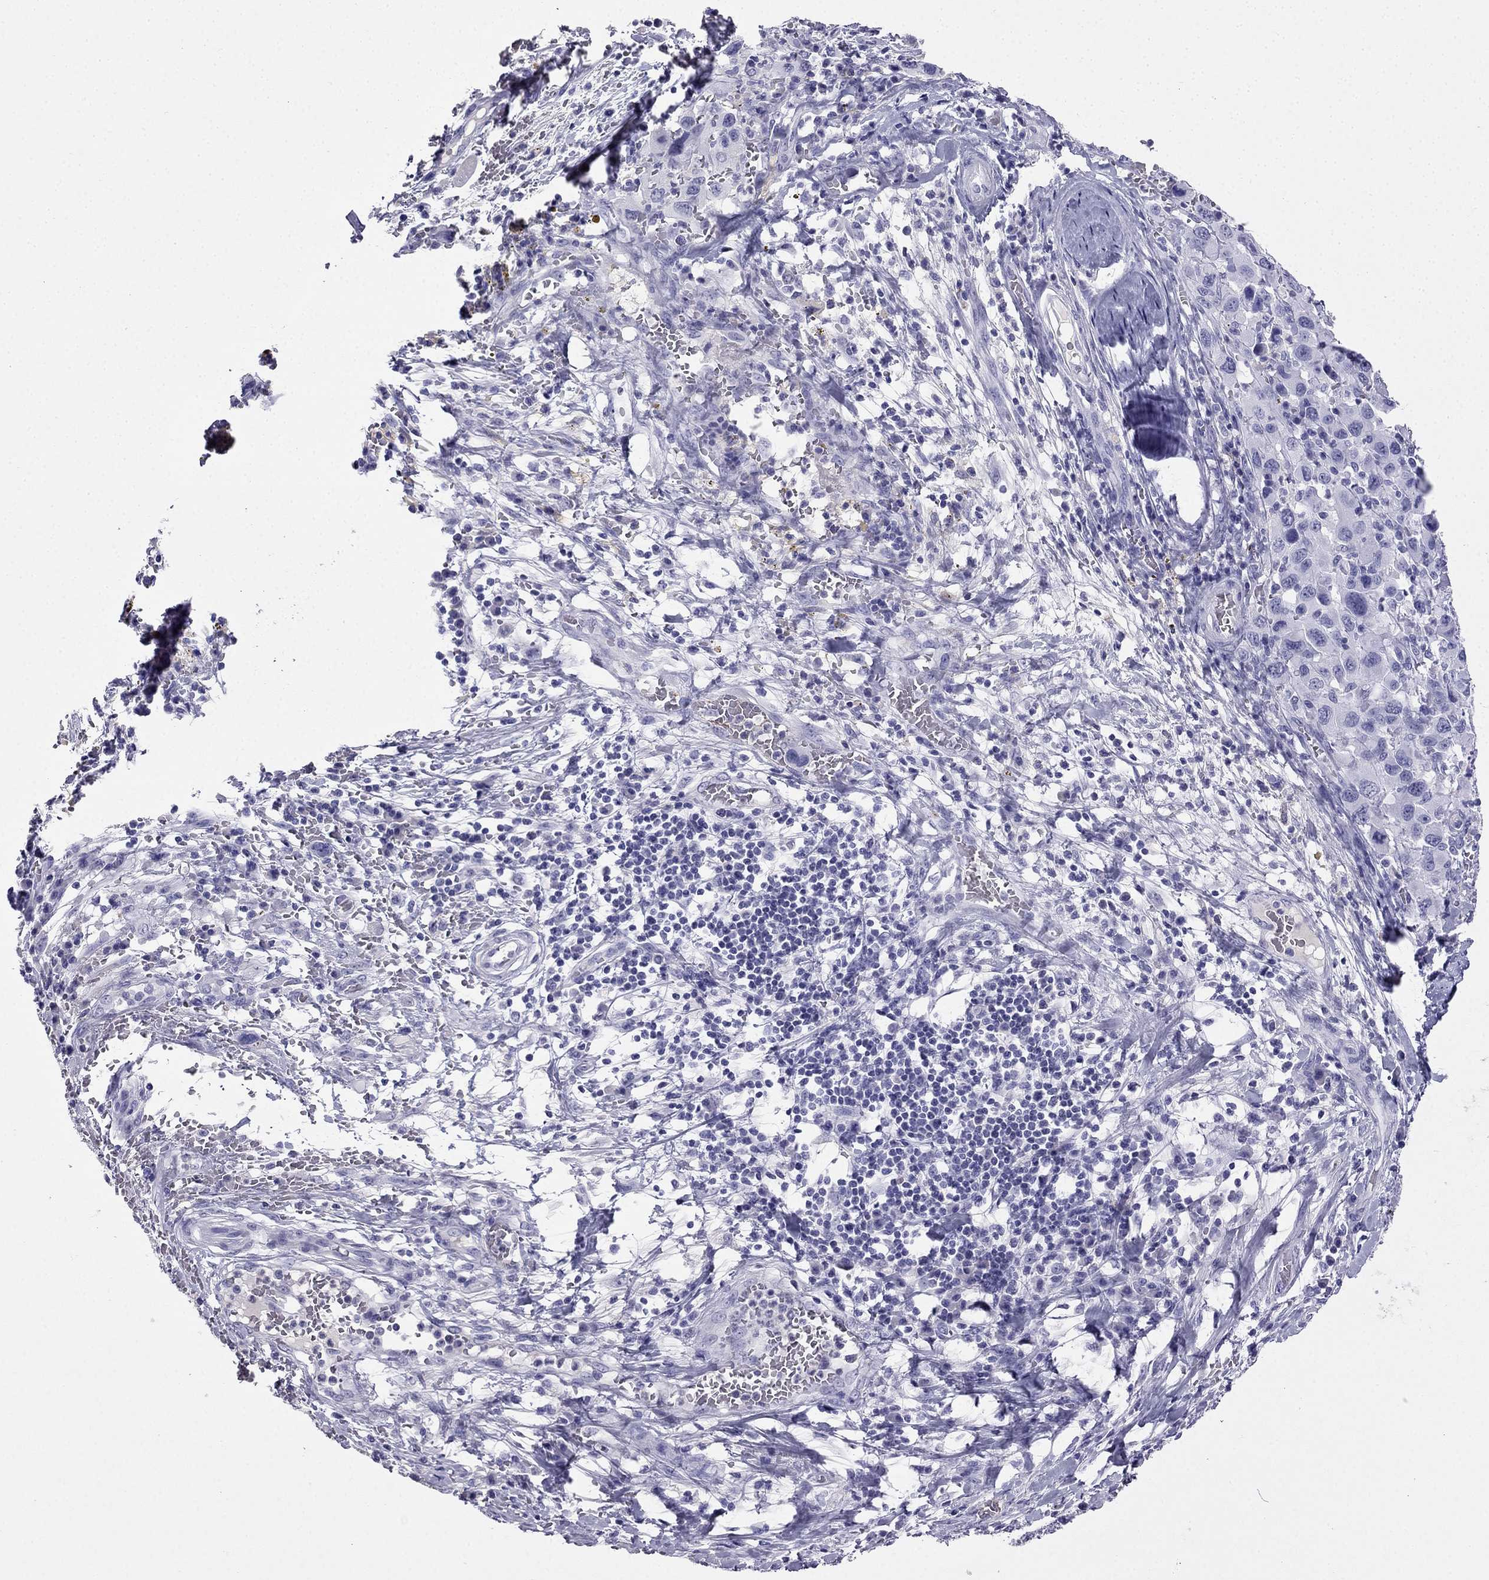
{"staining": {"intensity": "negative", "quantity": "none", "location": "none"}, "tissue": "melanoma", "cell_type": "Tumor cells", "image_type": "cancer", "snomed": [{"axis": "morphology", "description": "Malignant melanoma, NOS"}, {"axis": "topography", "description": "Skin"}], "caption": "The photomicrograph displays no significant positivity in tumor cells of malignant melanoma.", "gene": "CDHR4", "patient": {"sex": "female", "age": 91}}